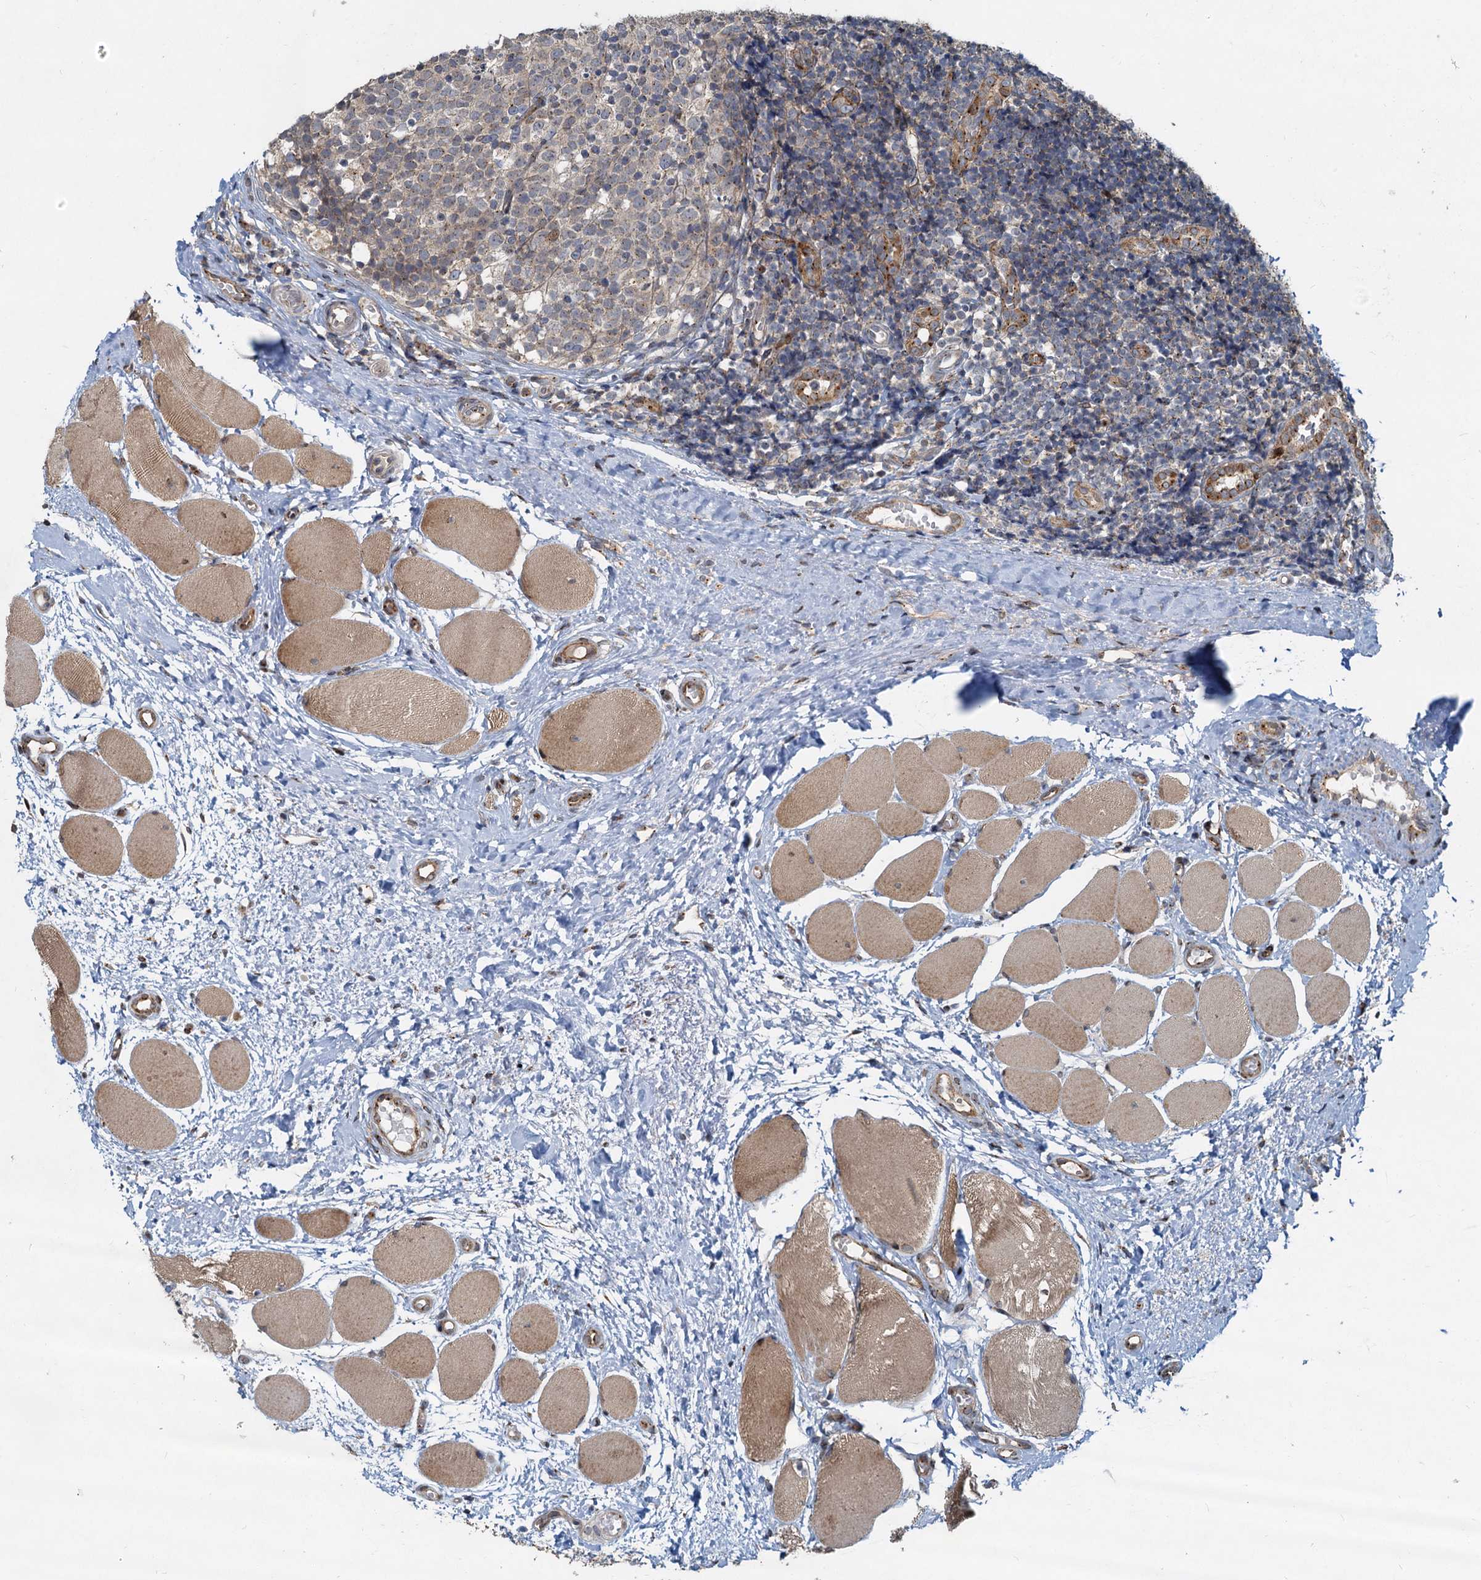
{"staining": {"intensity": "weak", "quantity": "25%-75%", "location": "cytoplasmic/membranous"}, "tissue": "tonsil", "cell_type": "Germinal center cells", "image_type": "normal", "snomed": [{"axis": "morphology", "description": "Normal tissue, NOS"}, {"axis": "topography", "description": "Tonsil"}], "caption": "A histopathology image of tonsil stained for a protein displays weak cytoplasmic/membranous brown staining in germinal center cells.", "gene": "CEP68", "patient": {"sex": "female", "age": 19}}